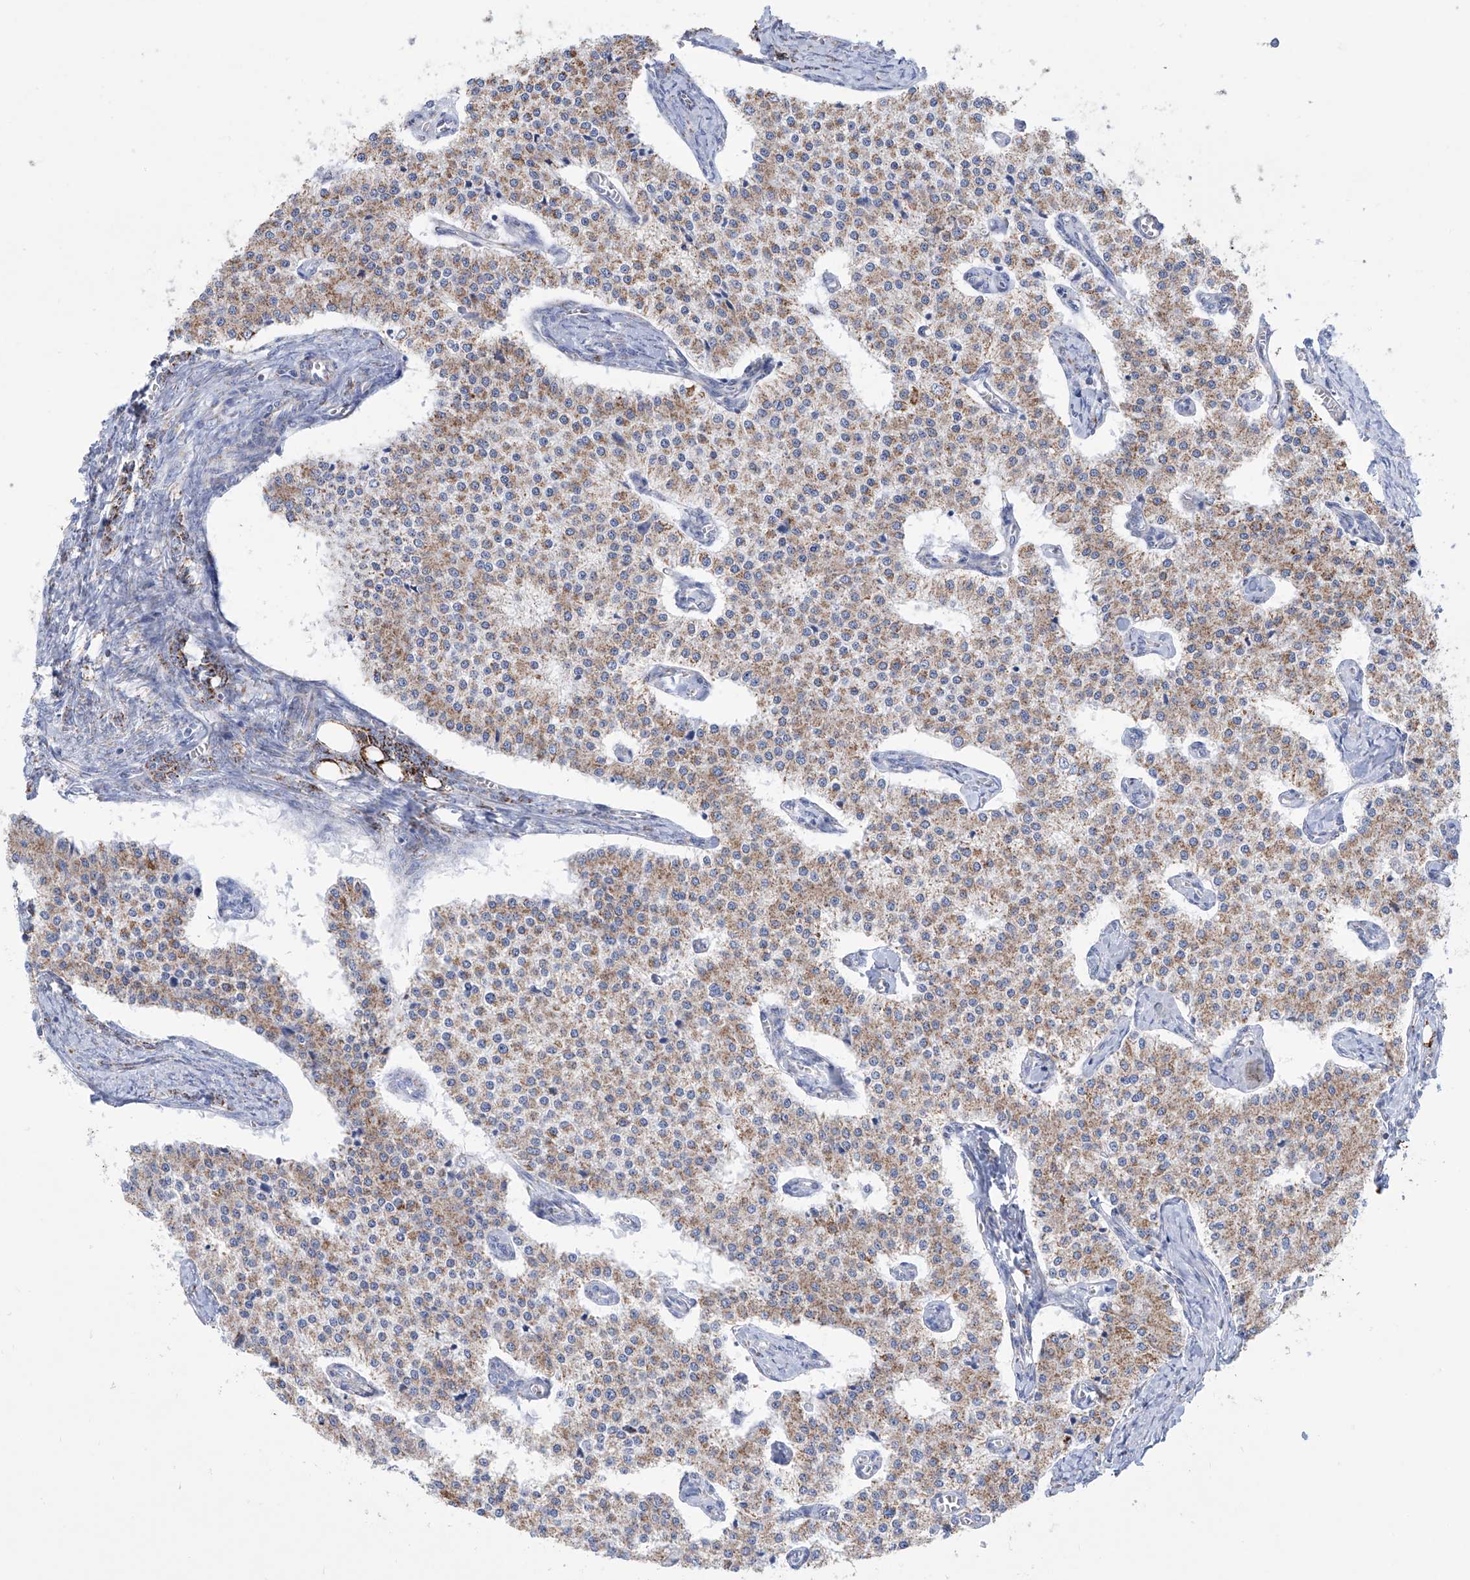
{"staining": {"intensity": "weak", "quantity": ">75%", "location": "cytoplasmic/membranous"}, "tissue": "carcinoid", "cell_type": "Tumor cells", "image_type": "cancer", "snomed": [{"axis": "morphology", "description": "Carcinoid, malignant, NOS"}, {"axis": "topography", "description": "Colon"}], "caption": "Protein expression analysis of human carcinoid reveals weak cytoplasmic/membranous positivity in about >75% of tumor cells.", "gene": "ALDH6A1", "patient": {"sex": "female", "age": 52}}